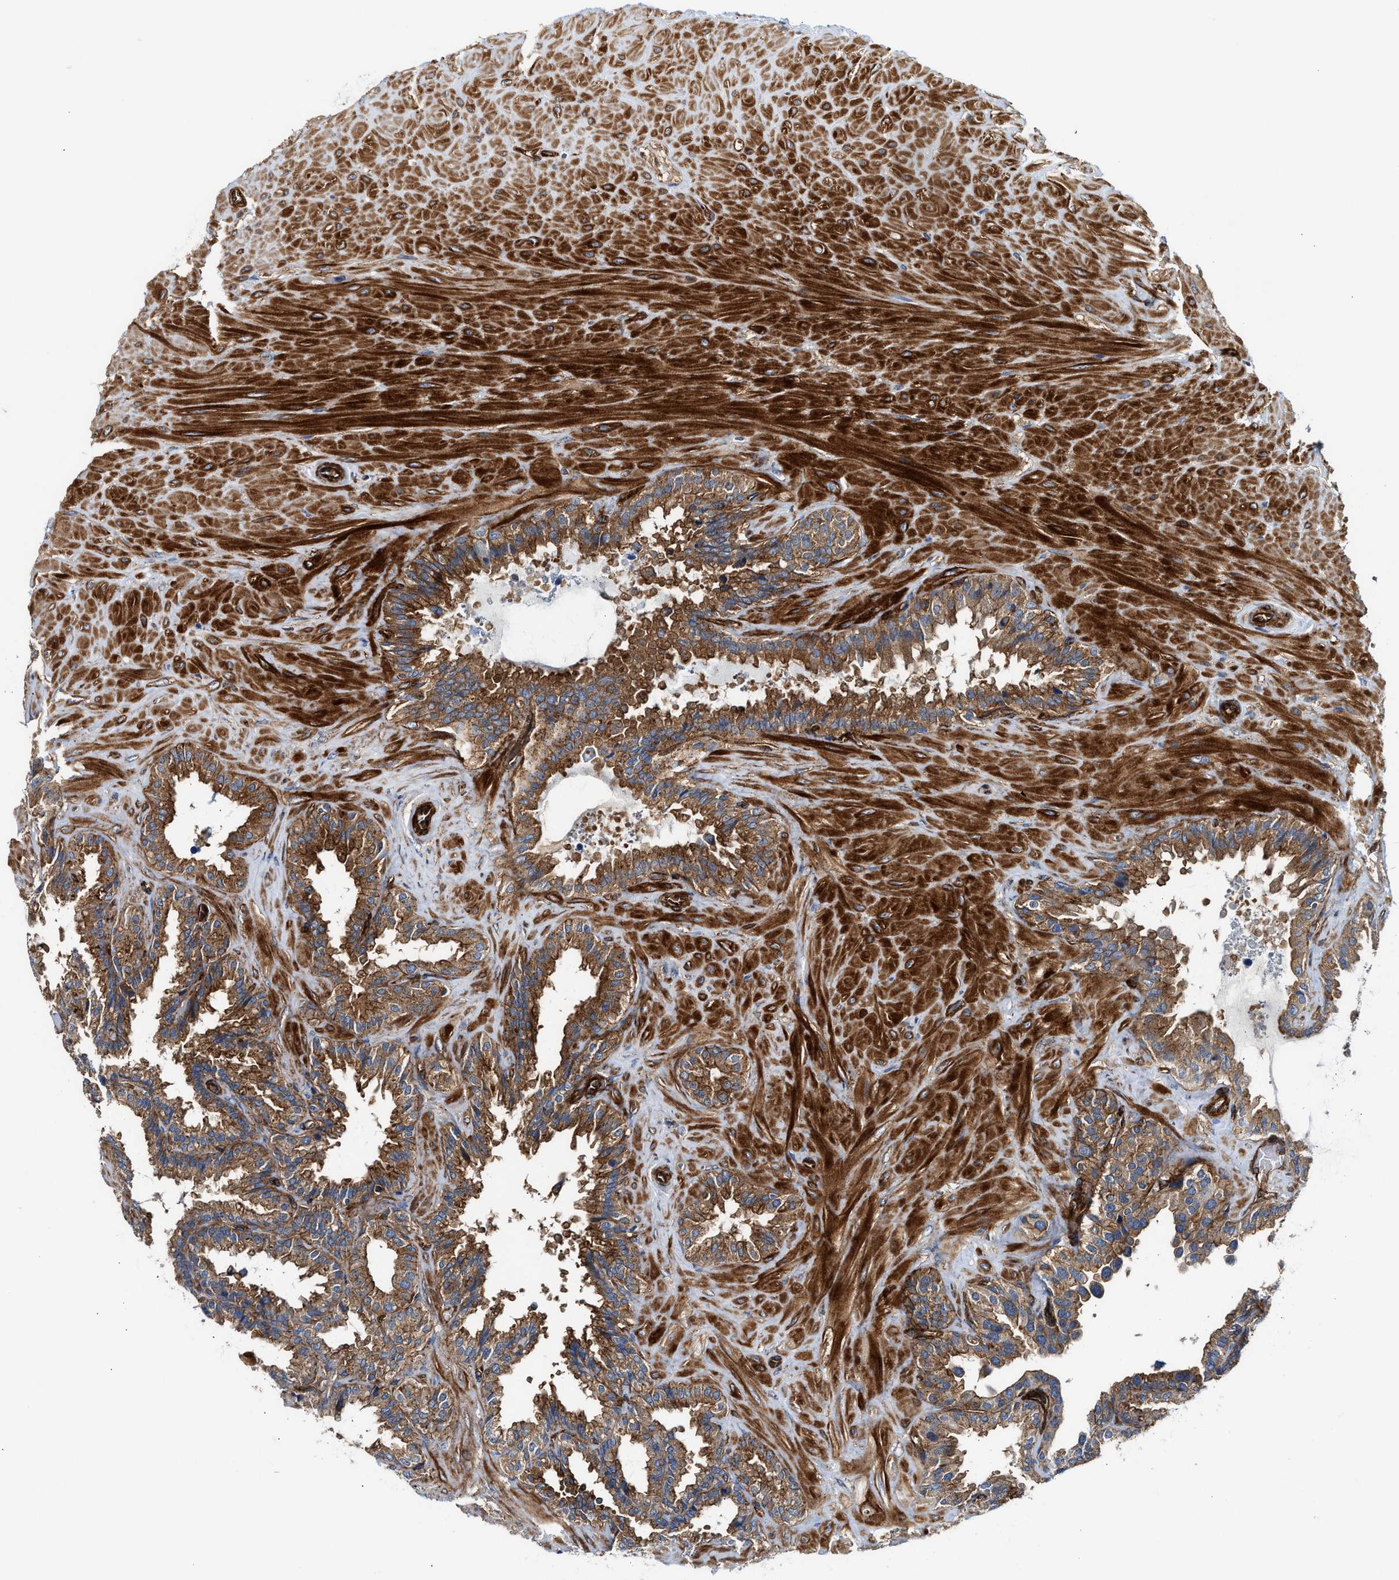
{"staining": {"intensity": "moderate", "quantity": ">75%", "location": "cytoplasmic/membranous"}, "tissue": "seminal vesicle", "cell_type": "Glandular cells", "image_type": "normal", "snomed": [{"axis": "morphology", "description": "Normal tissue, NOS"}, {"axis": "topography", "description": "Seminal veicle"}], "caption": "Immunohistochemical staining of unremarkable seminal vesicle displays medium levels of moderate cytoplasmic/membranous positivity in about >75% of glandular cells. (DAB IHC with brightfield microscopy, high magnification).", "gene": "HIP1", "patient": {"sex": "male", "age": 46}}